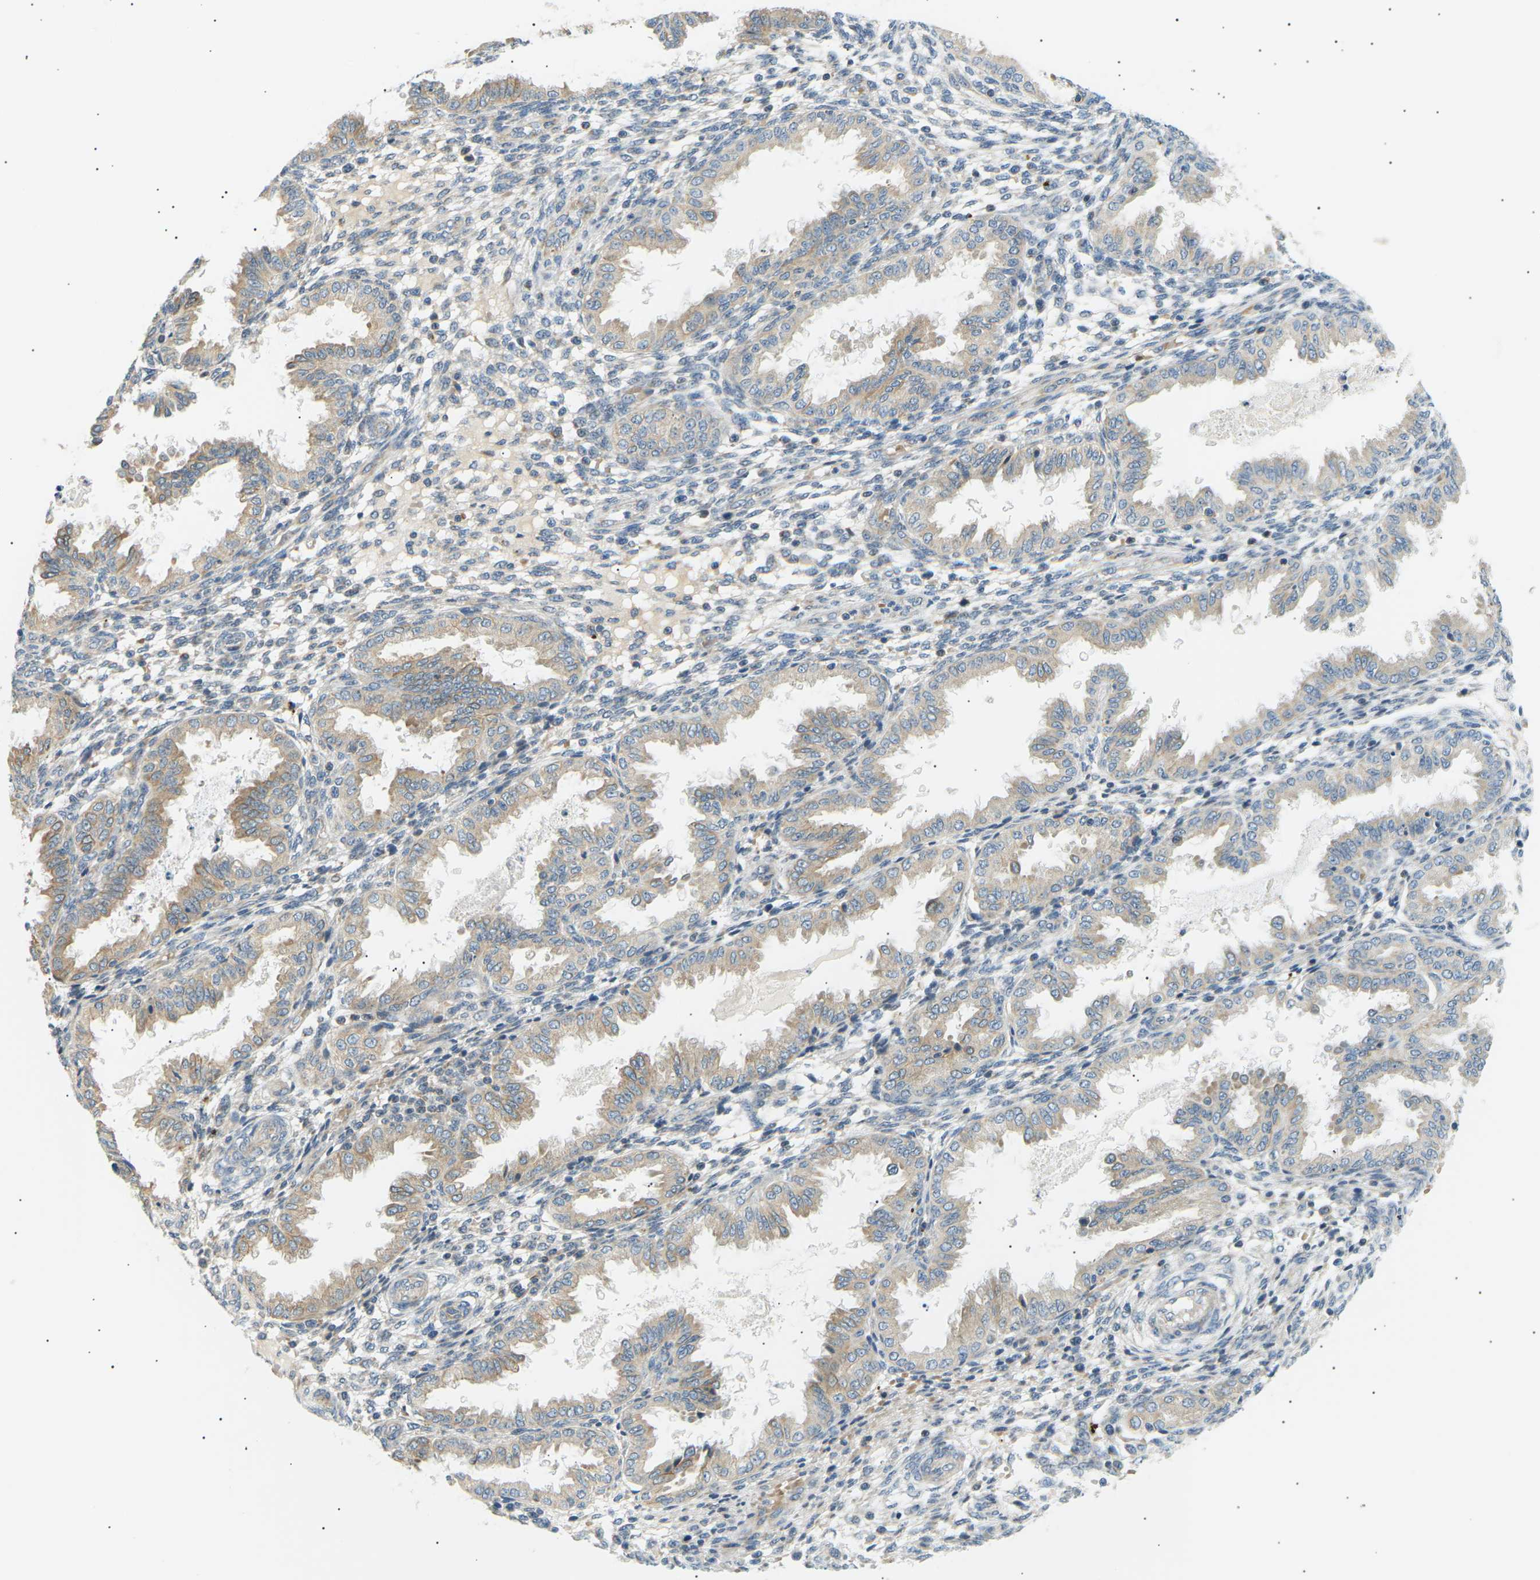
{"staining": {"intensity": "negative", "quantity": "none", "location": "none"}, "tissue": "endometrium", "cell_type": "Cells in endometrial stroma", "image_type": "normal", "snomed": [{"axis": "morphology", "description": "Normal tissue, NOS"}, {"axis": "topography", "description": "Endometrium"}], "caption": "Cells in endometrial stroma show no significant protein expression in benign endometrium. (Brightfield microscopy of DAB IHC at high magnification).", "gene": "TBC1D8", "patient": {"sex": "female", "age": 33}}